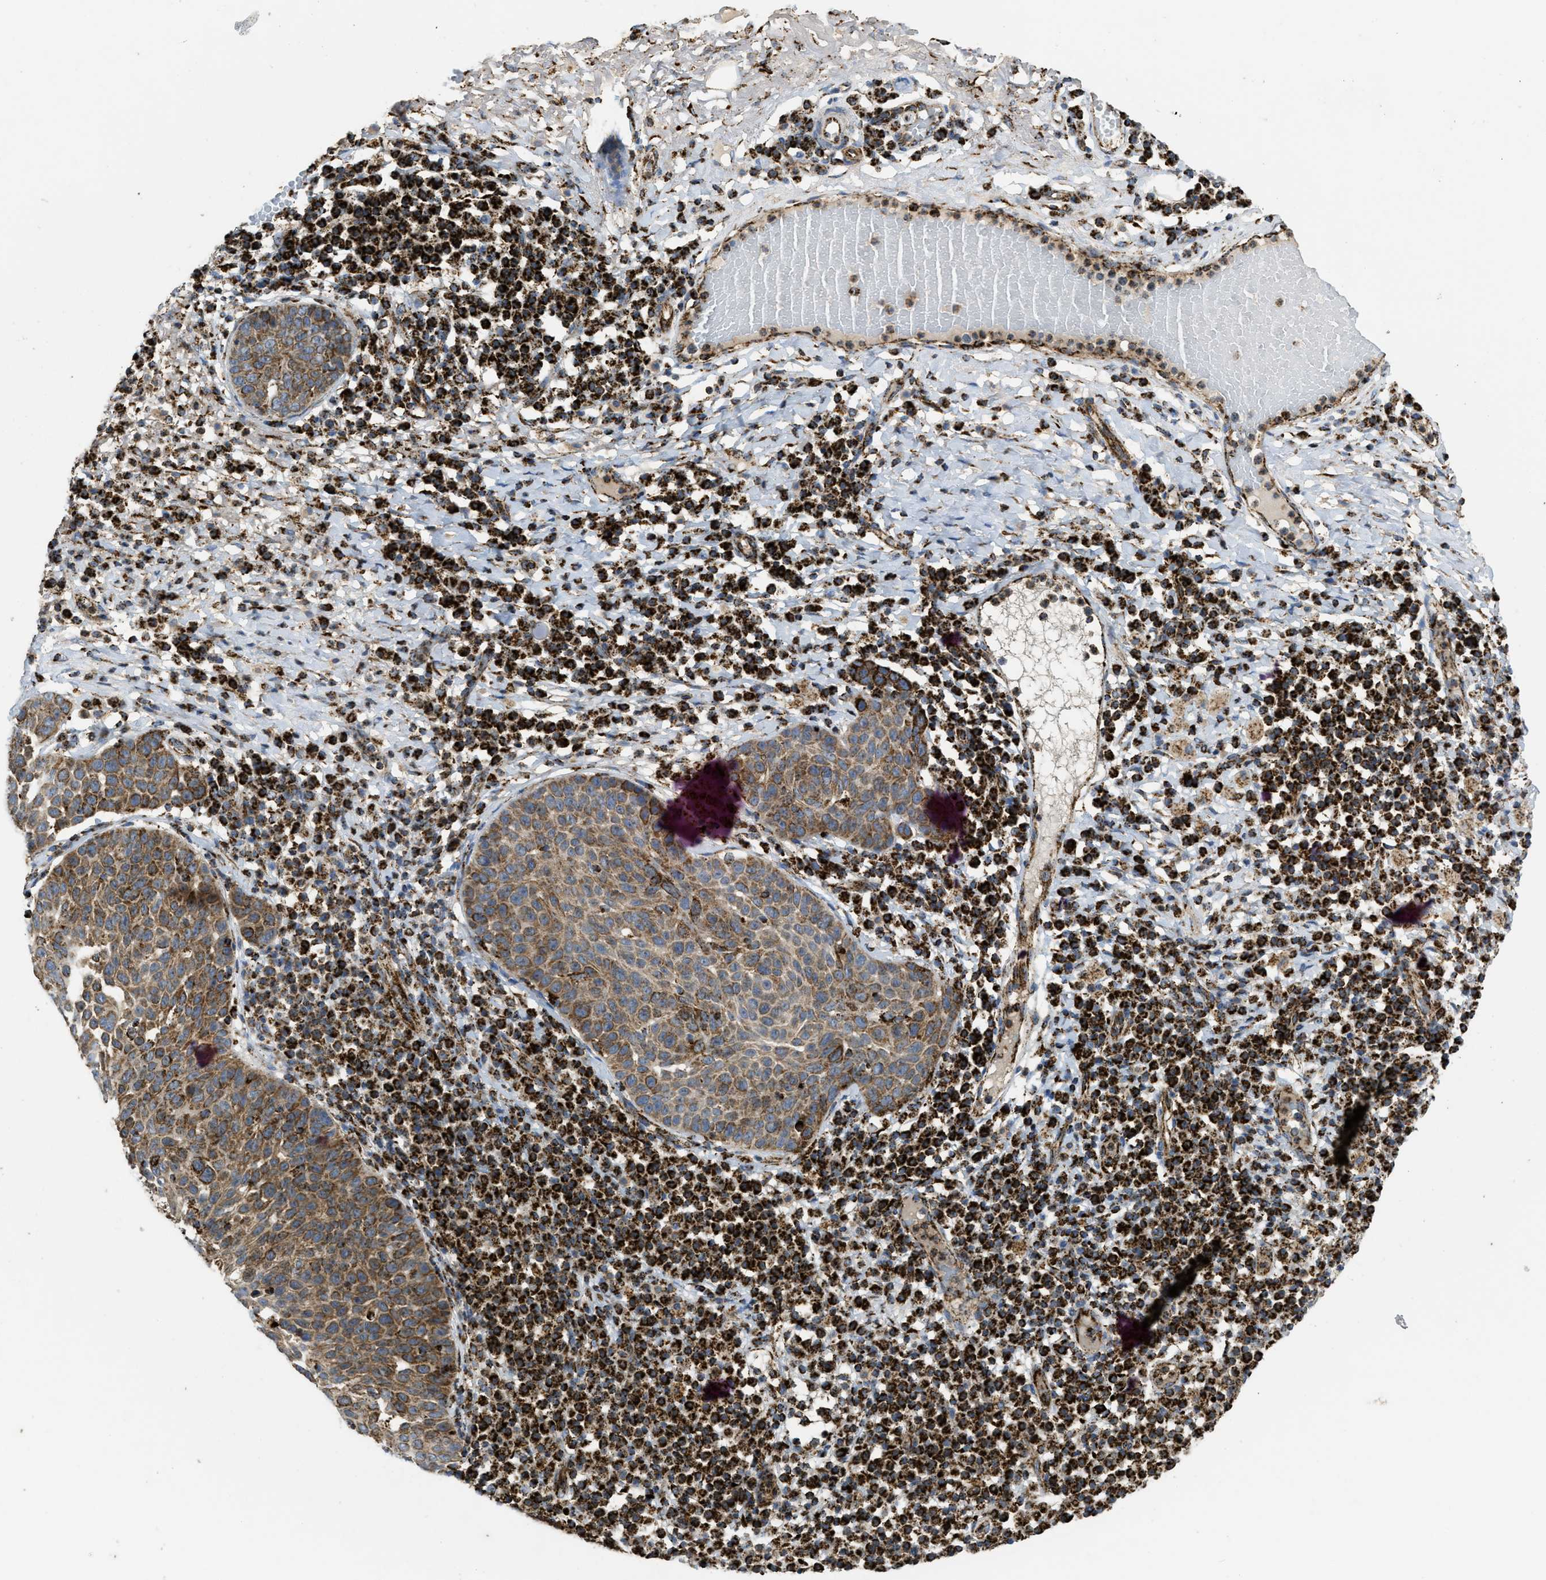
{"staining": {"intensity": "strong", "quantity": ">75%", "location": "cytoplasmic/membranous"}, "tissue": "skin cancer", "cell_type": "Tumor cells", "image_type": "cancer", "snomed": [{"axis": "morphology", "description": "Squamous cell carcinoma in situ, NOS"}, {"axis": "morphology", "description": "Squamous cell carcinoma, NOS"}, {"axis": "topography", "description": "Skin"}], "caption": "Human skin cancer (squamous cell carcinoma in situ) stained for a protein (brown) shows strong cytoplasmic/membranous positive expression in approximately >75% of tumor cells.", "gene": "SQOR", "patient": {"sex": "male", "age": 93}}